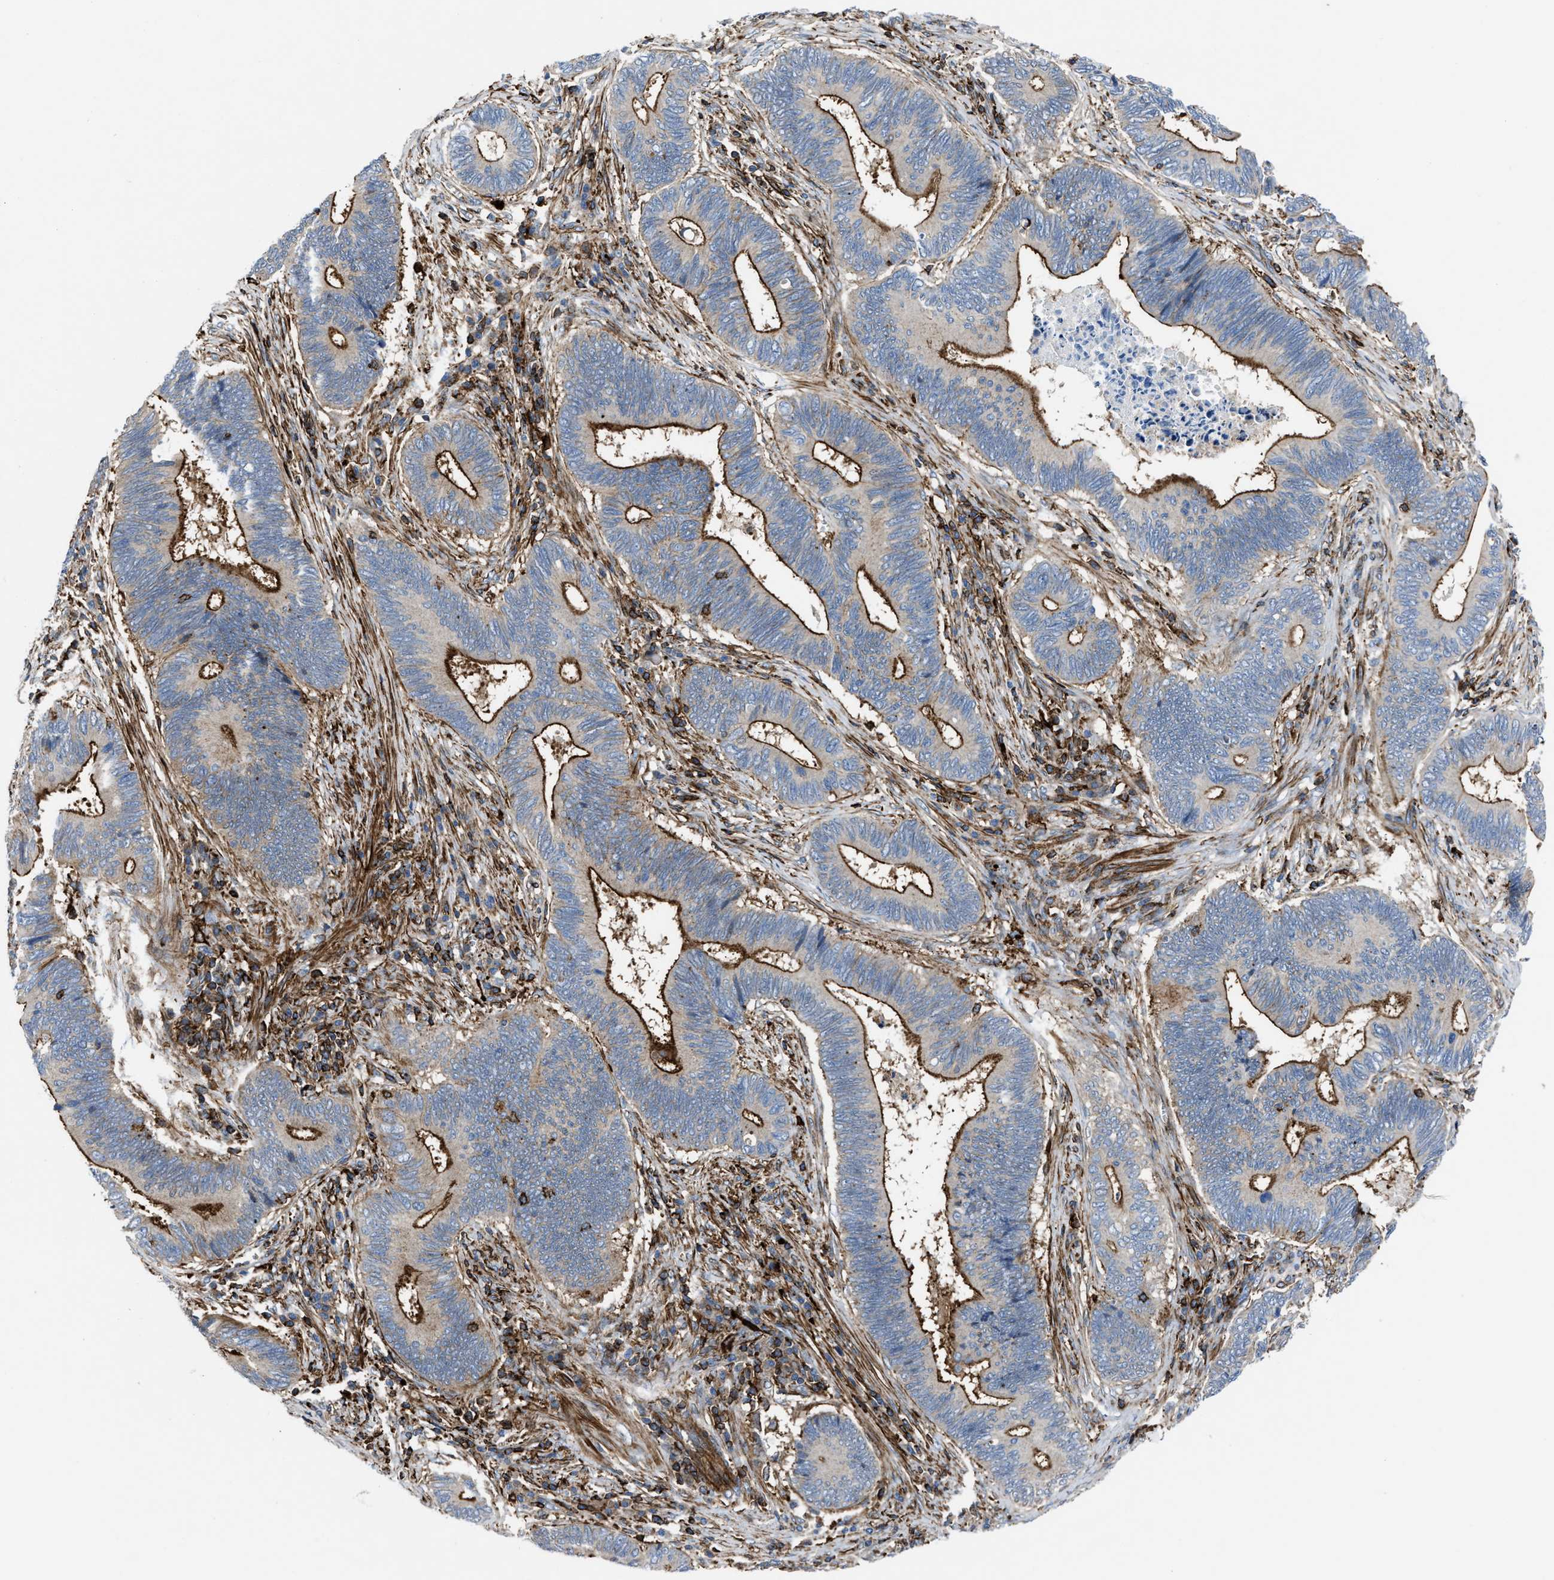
{"staining": {"intensity": "moderate", "quantity": ">75%", "location": "cytoplasmic/membranous"}, "tissue": "pancreatic cancer", "cell_type": "Tumor cells", "image_type": "cancer", "snomed": [{"axis": "morphology", "description": "Adenocarcinoma, NOS"}, {"axis": "topography", "description": "Pancreas"}], "caption": "An immunohistochemistry micrograph of neoplastic tissue is shown. Protein staining in brown labels moderate cytoplasmic/membranous positivity in pancreatic adenocarcinoma within tumor cells.", "gene": "AGPAT2", "patient": {"sex": "female", "age": 70}}